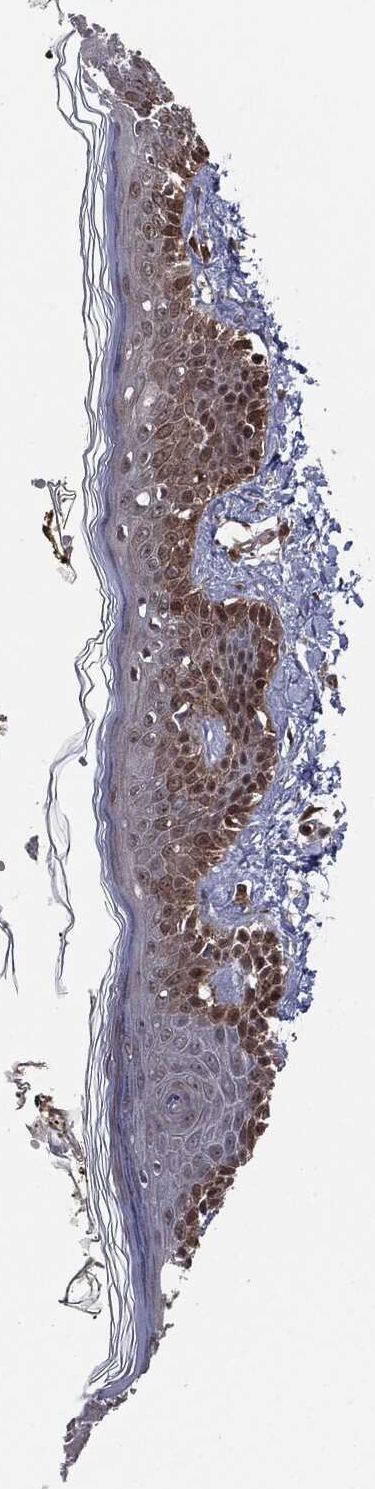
{"staining": {"intensity": "weak", "quantity": ">75%", "location": "cytoplasmic/membranous"}, "tissue": "skin", "cell_type": "Fibroblasts", "image_type": "normal", "snomed": [{"axis": "morphology", "description": "Normal tissue, NOS"}, {"axis": "topography", "description": "Skin"}], "caption": "Protein expression by immunohistochemistry reveals weak cytoplasmic/membranous positivity in approximately >75% of fibroblasts in unremarkable skin.", "gene": "CAPRIN2", "patient": {"sex": "male", "age": 76}}